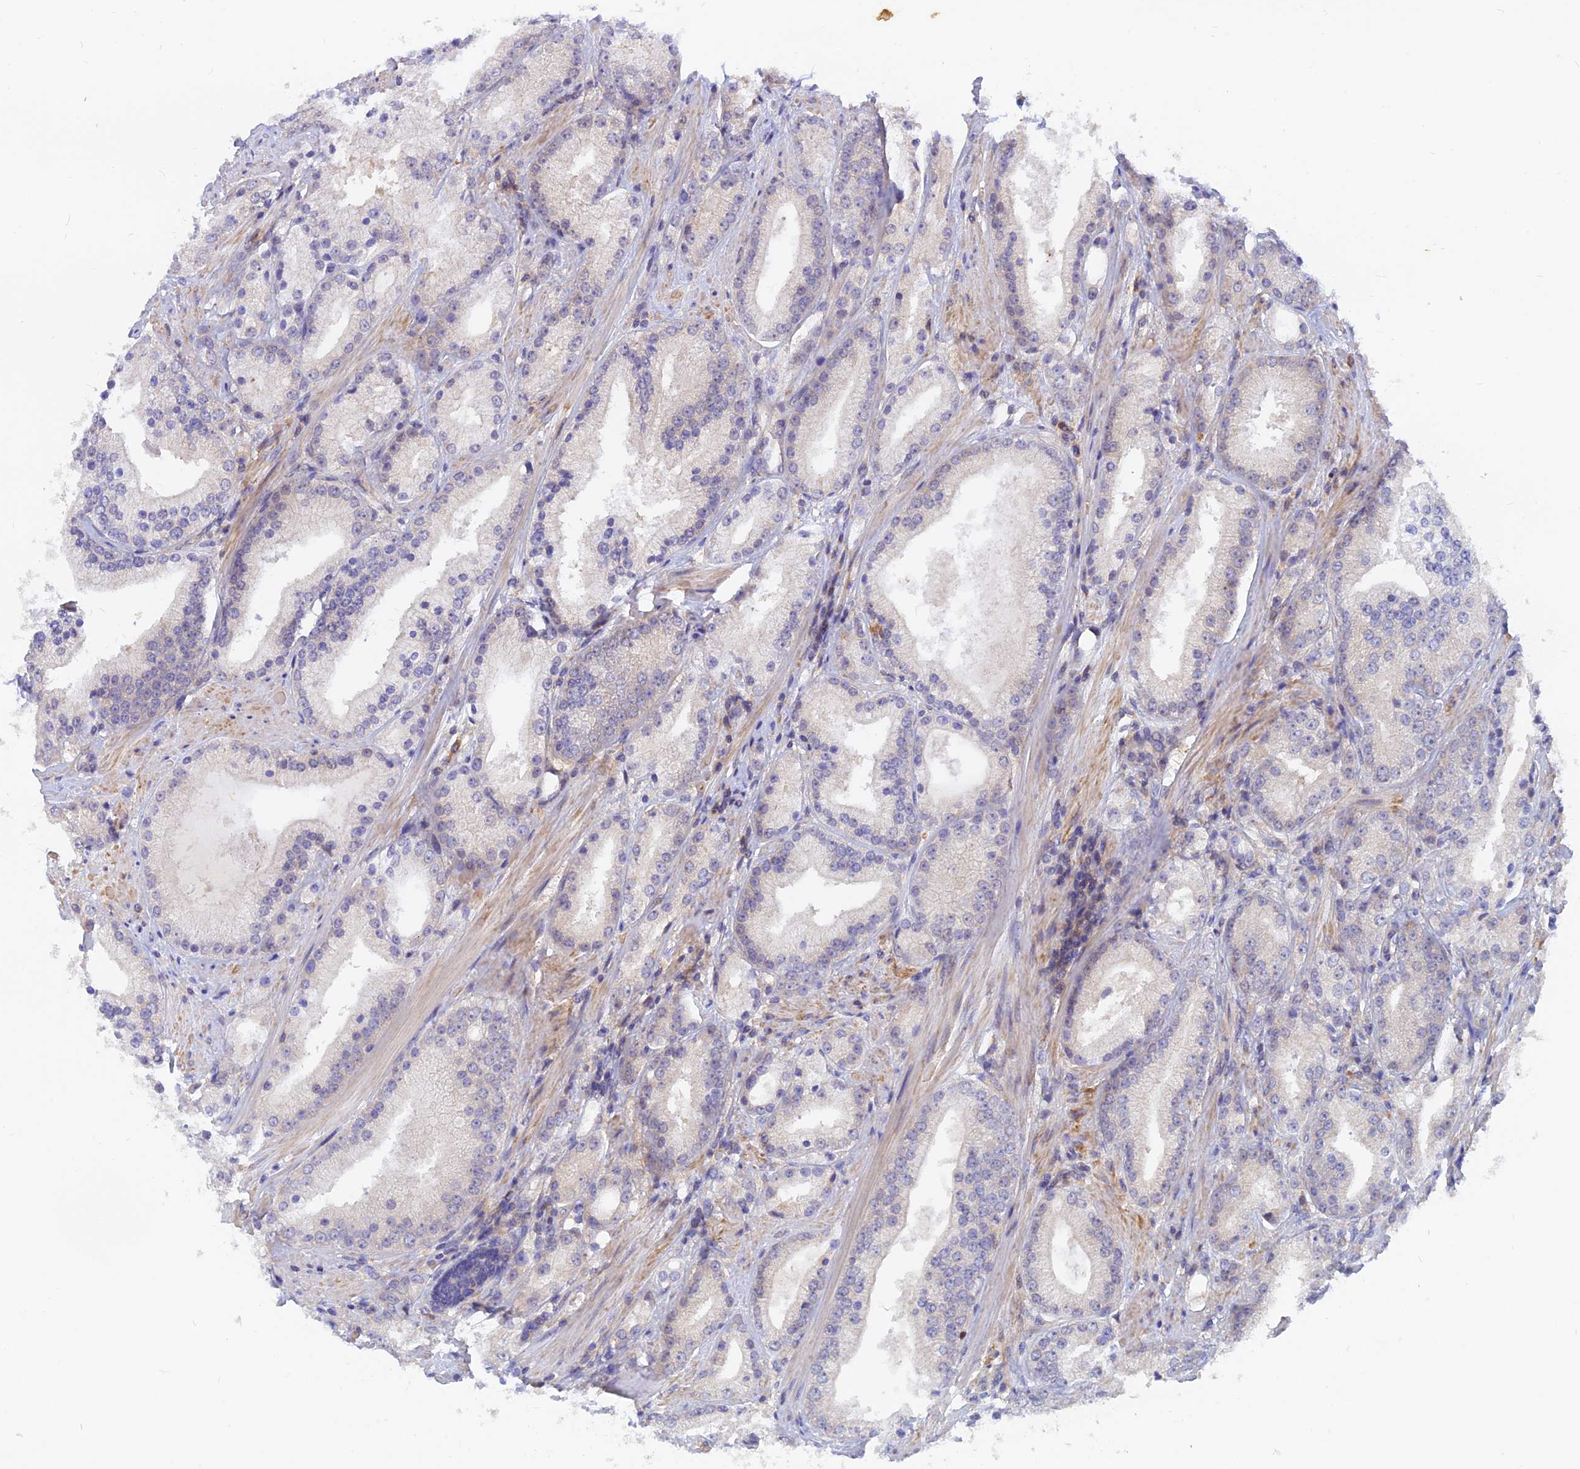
{"staining": {"intensity": "negative", "quantity": "none", "location": "none"}, "tissue": "prostate cancer", "cell_type": "Tumor cells", "image_type": "cancer", "snomed": [{"axis": "morphology", "description": "Adenocarcinoma, Low grade"}, {"axis": "topography", "description": "Prostate"}], "caption": "Protein analysis of prostate cancer (low-grade adenocarcinoma) displays no significant positivity in tumor cells. (Stains: DAB (3,3'-diaminobenzidine) IHC with hematoxylin counter stain, Microscopy: brightfield microscopy at high magnification).", "gene": "DNAJC16", "patient": {"sex": "male", "age": 67}}